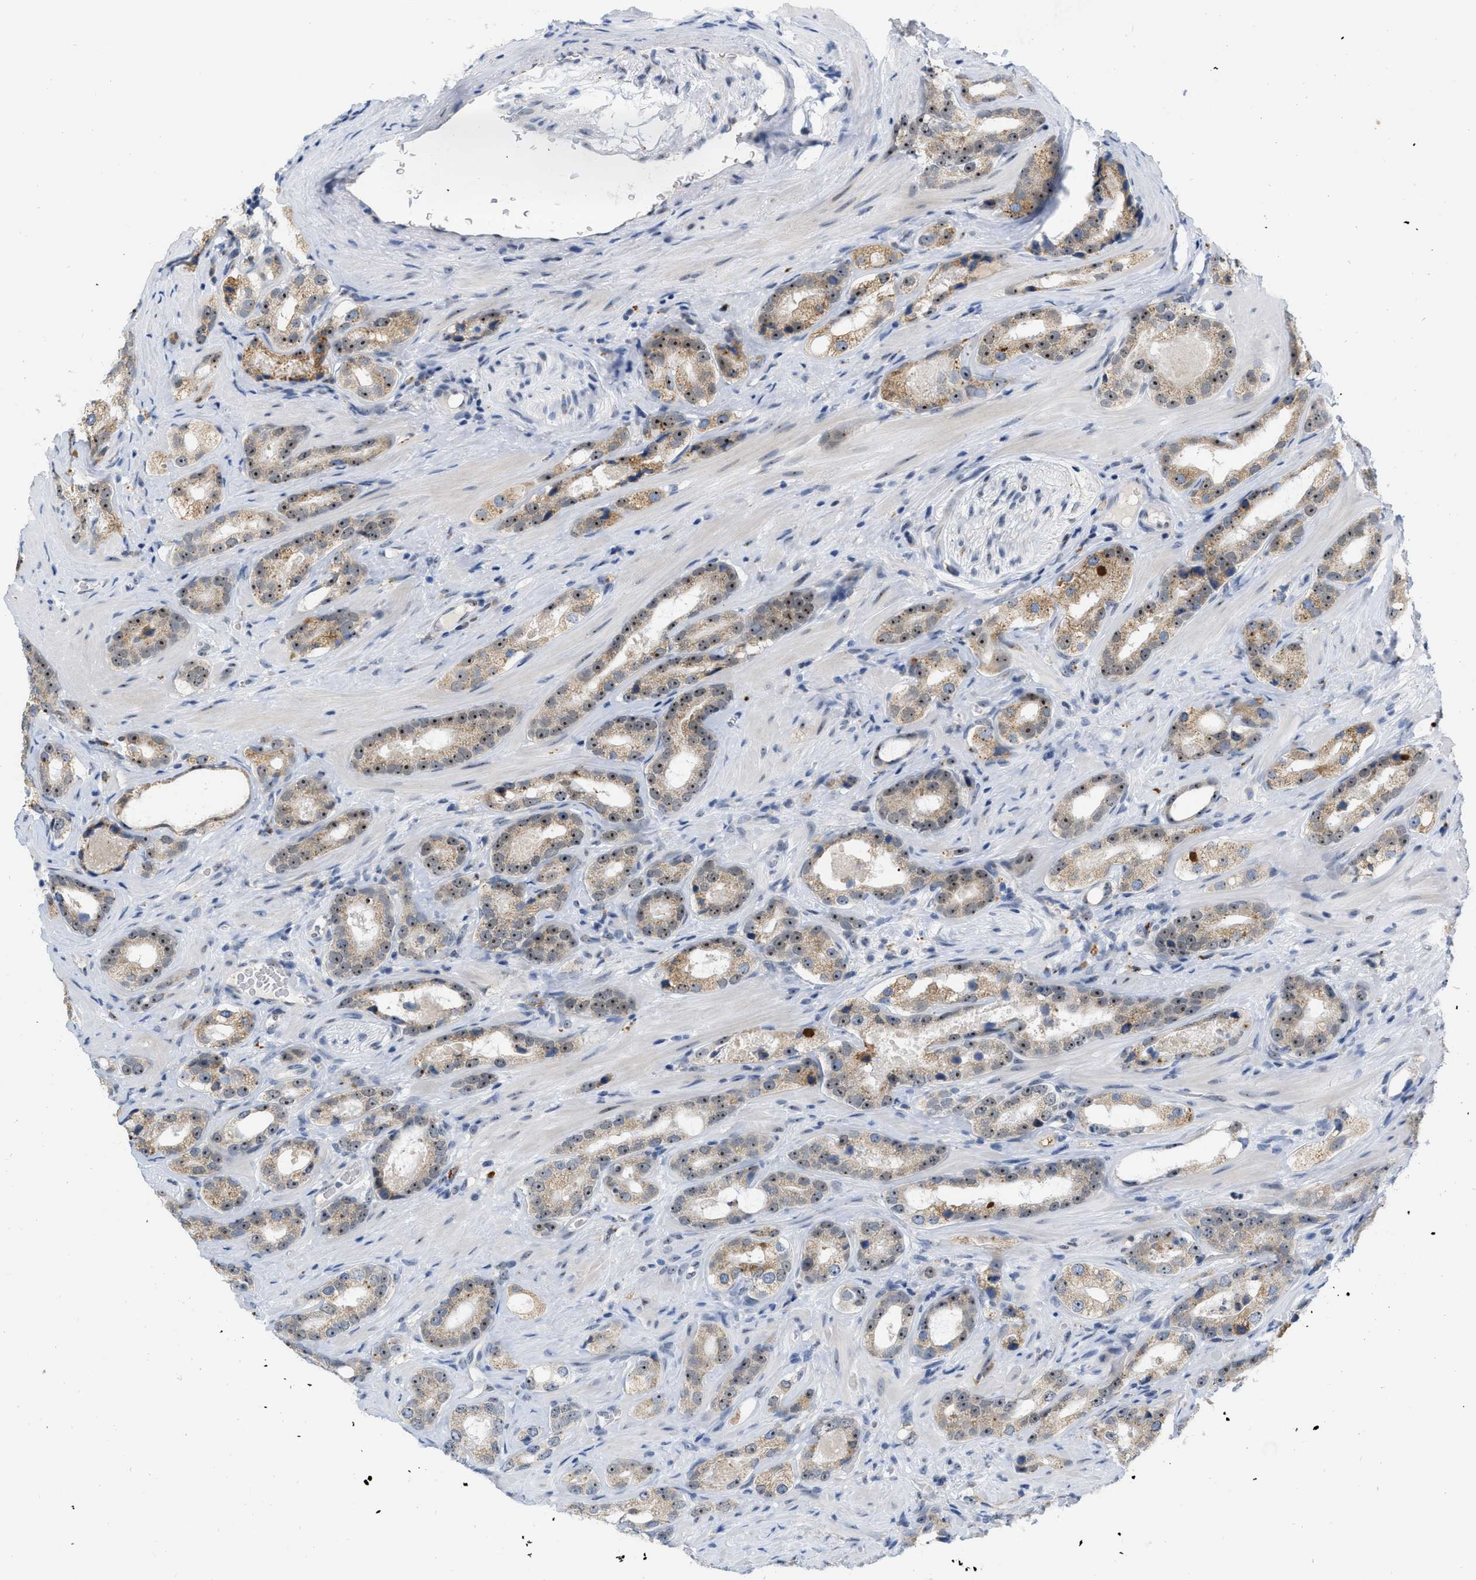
{"staining": {"intensity": "moderate", "quantity": "25%-75%", "location": "cytoplasmic/membranous,nuclear"}, "tissue": "prostate cancer", "cell_type": "Tumor cells", "image_type": "cancer", "snomed": [{"axis": "morphology", "description": "Adenocarcinoma, High grade"}, {"axis": "topography", "description": "Prostate"}], "caption": "Tumor cells demonstrate moderate cytoplasmic/membranous and nuclear positivity in about 25%-75% of cells in prostate cancer (high-grade adenocarcinoma).", "gene": "ELAC2", "patient": {"sex": "male", "age": 63}}